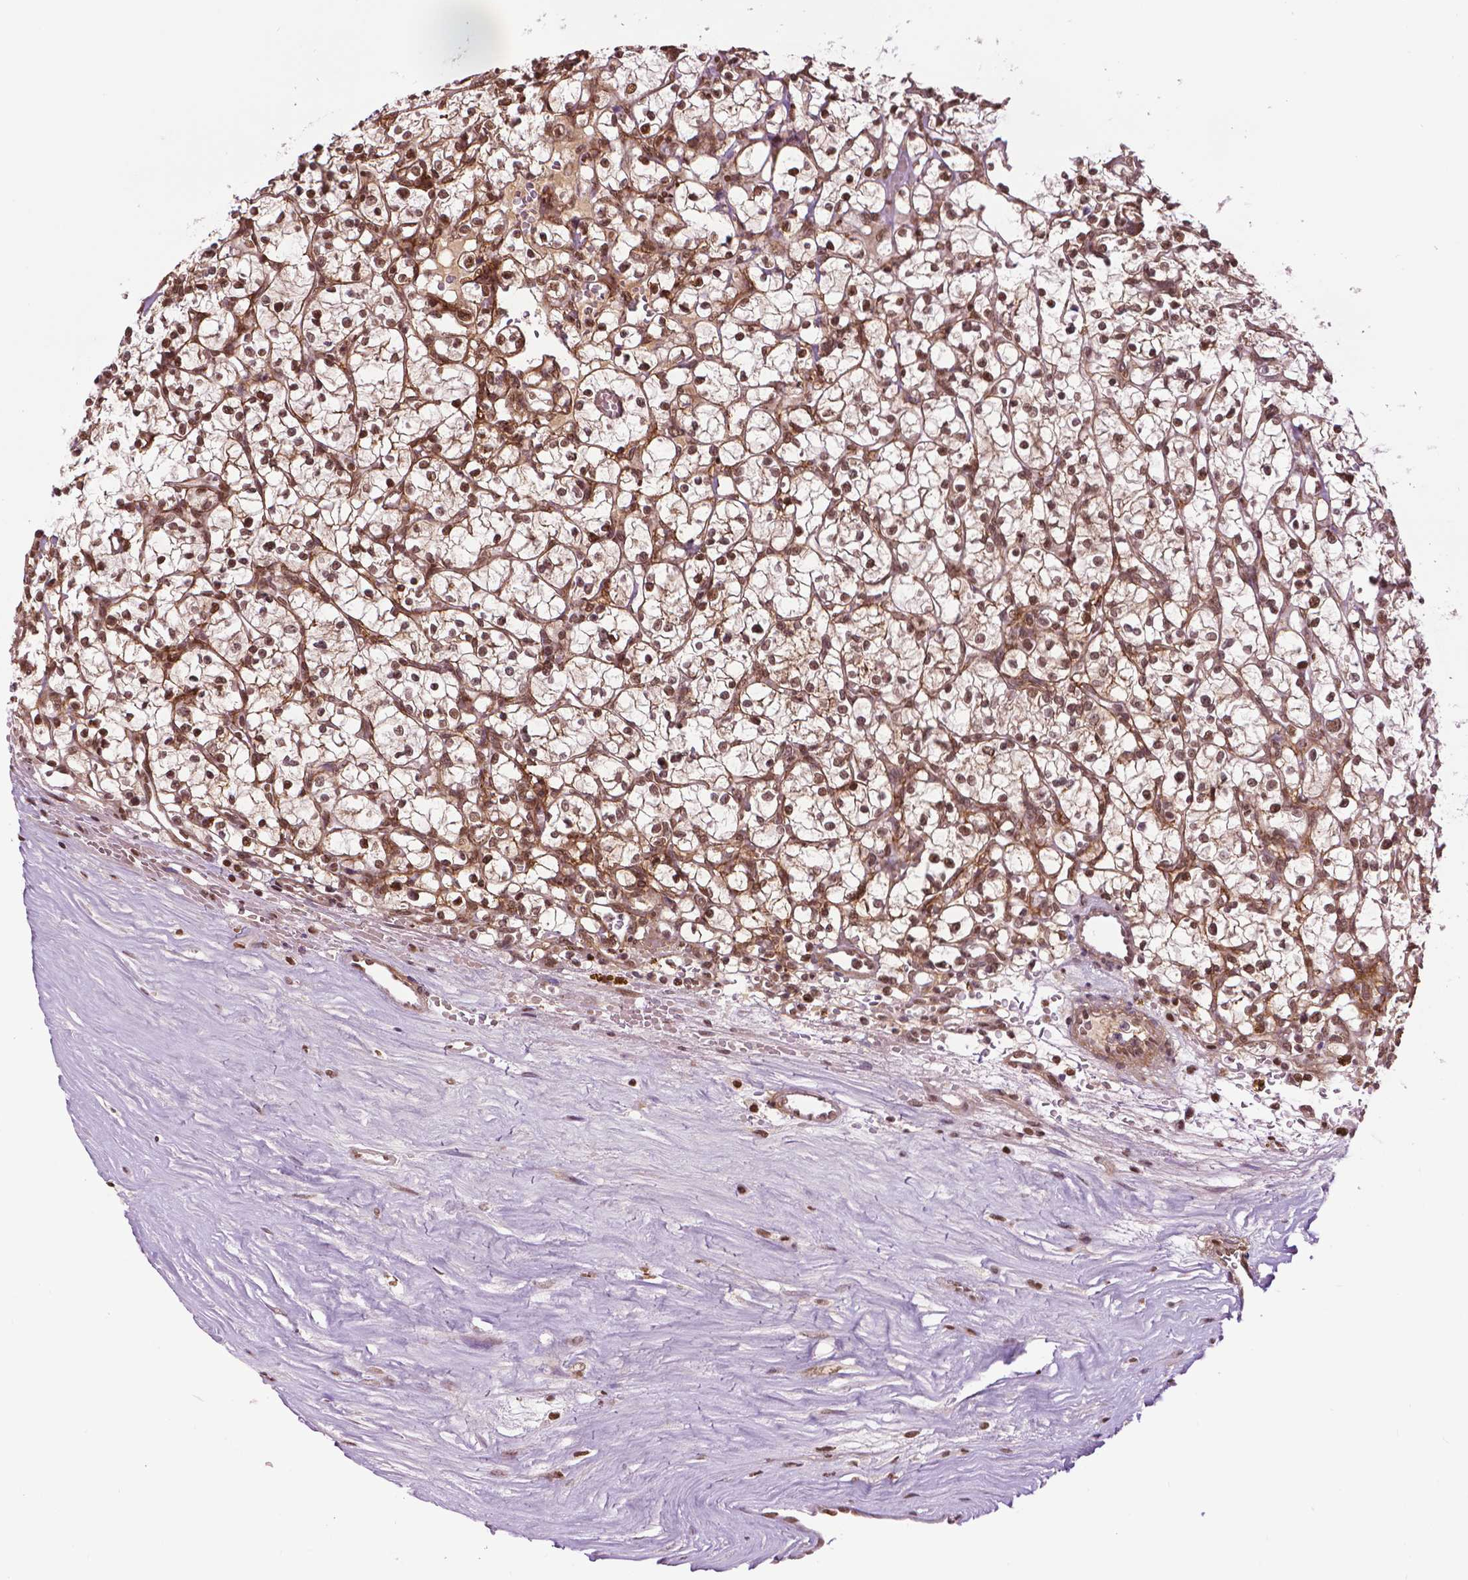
{"staining": {"intensity": "moderate", "quantity": ">75%", "location": "cytoplasmic/membranous,nuclear"}, "tissue": "renal cancer", "cell_type": "Tumor cells", "image_type": "cancer", "snomed": [{"axis": "morphology", "description": "Adenocarcinoma, NOS"}, {"axis": "topography", "description": "Kidney"}], "caption": "High-magnification brightfield microscopy of renal adenocarcinoma stained with DAB (brown) and counterstained with hematoxylin (blue). tumor cells exhibit moderate cytoplasmic/membranous and nuclear expression is identified in approximately>75% of cells.", "gene": "COL23A1", "patient": {"sex": "female", "age": 64}}